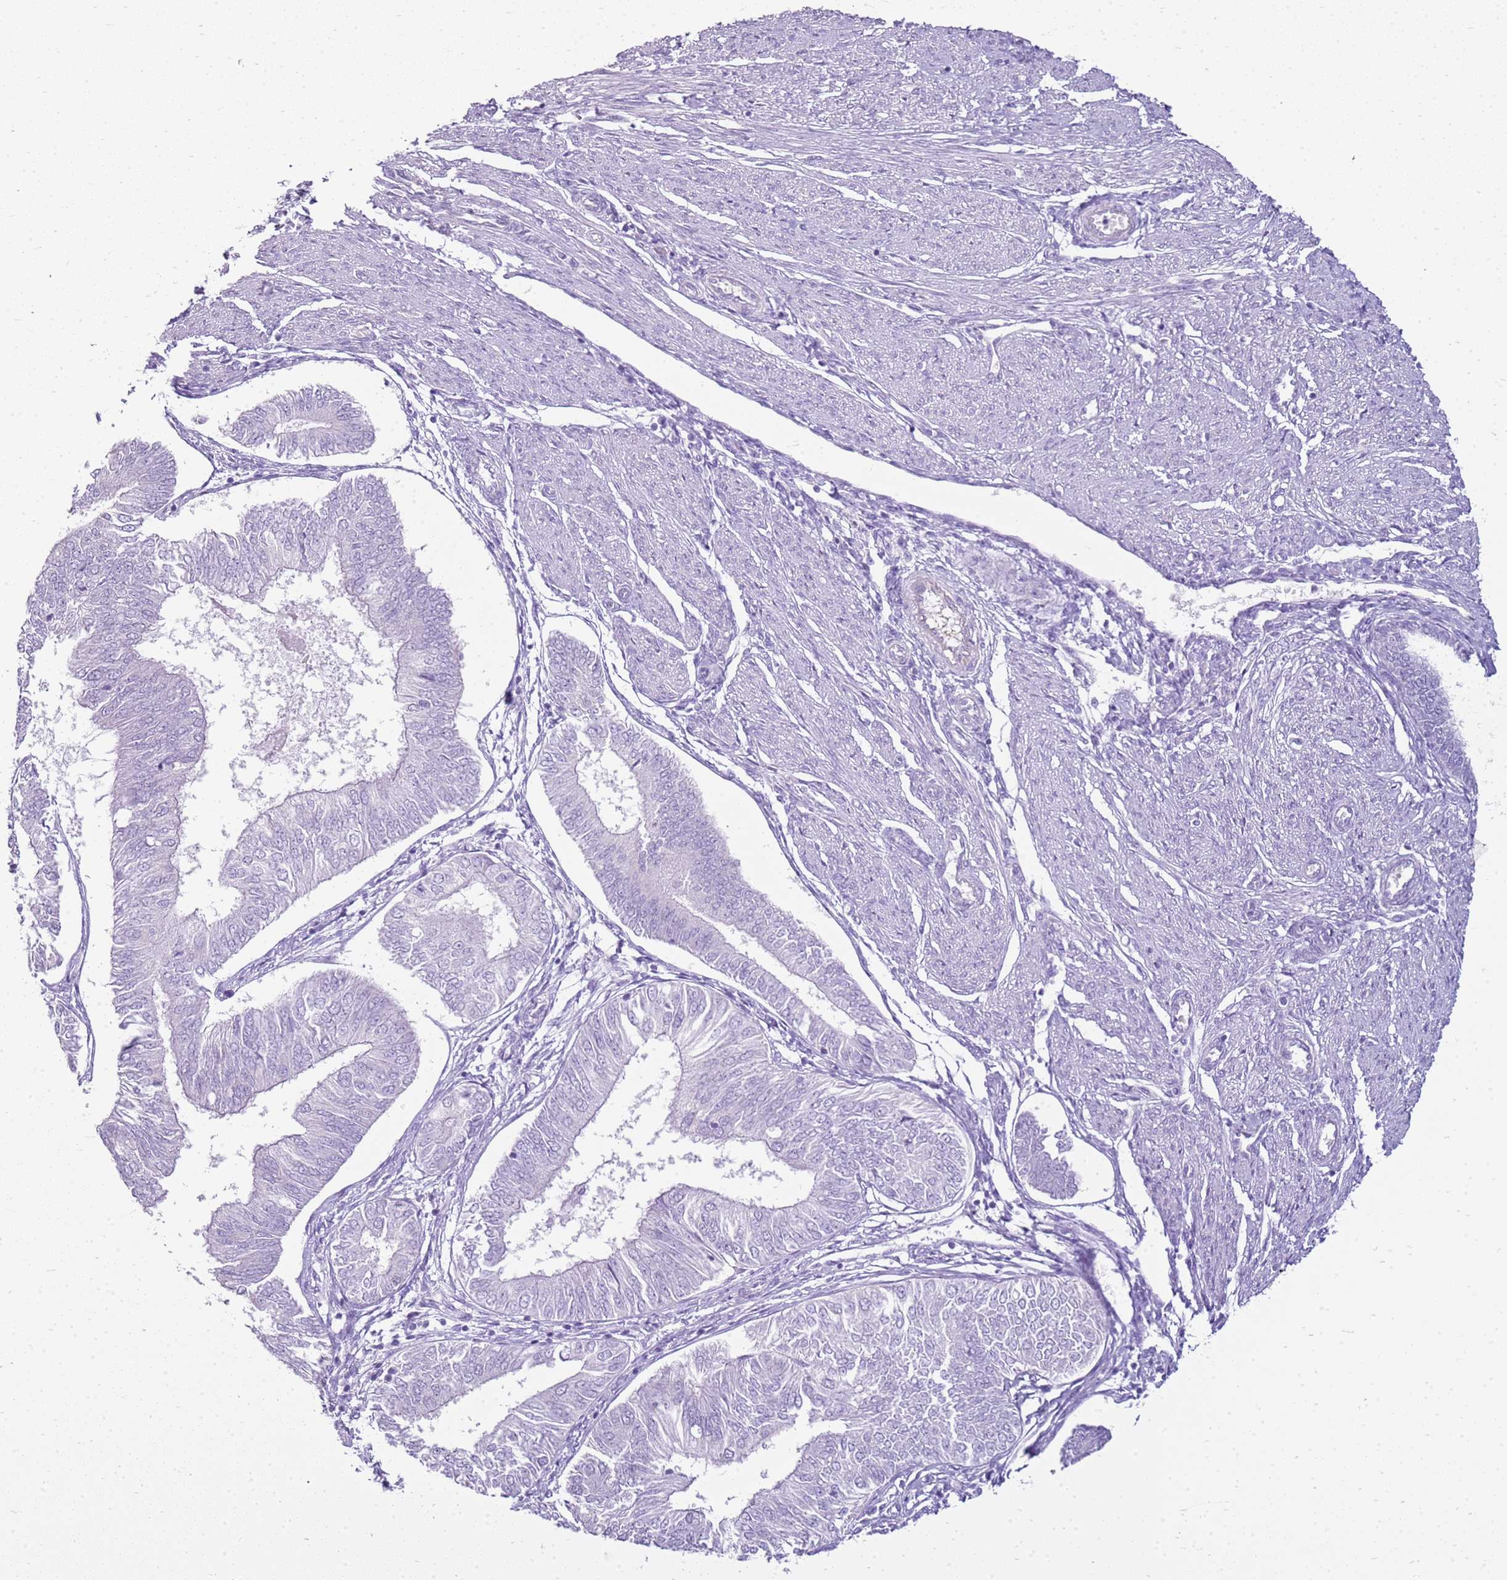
{"staining": {"intensity": "negative", "quantity": "none", "location": "none"}, "tissue": "endometrial cancer", "cell_type": "Tumor cells", "image_type": "cancer", "snomed": [{"axis": "morphology", "description": "Adenocarcinoma, NOS"}, {"axis": "topography", "description": "Endometrium"}], "caption": "An immunohistochemistry (IHC) photomicrograph of adenocarcinoma (endometrial) is shown. There is no staining in tumor cells of adenocarcinoma (endometrial). The staining was performed using DAB (3,3'-diaminobenzidine) to visualize the protein expression in brown, while the nuclei were stained in blue with hematoxylin (Magnification: 20x).", "gene": "SULT1E1", "patient": {"sex": "female", "age": 58}}